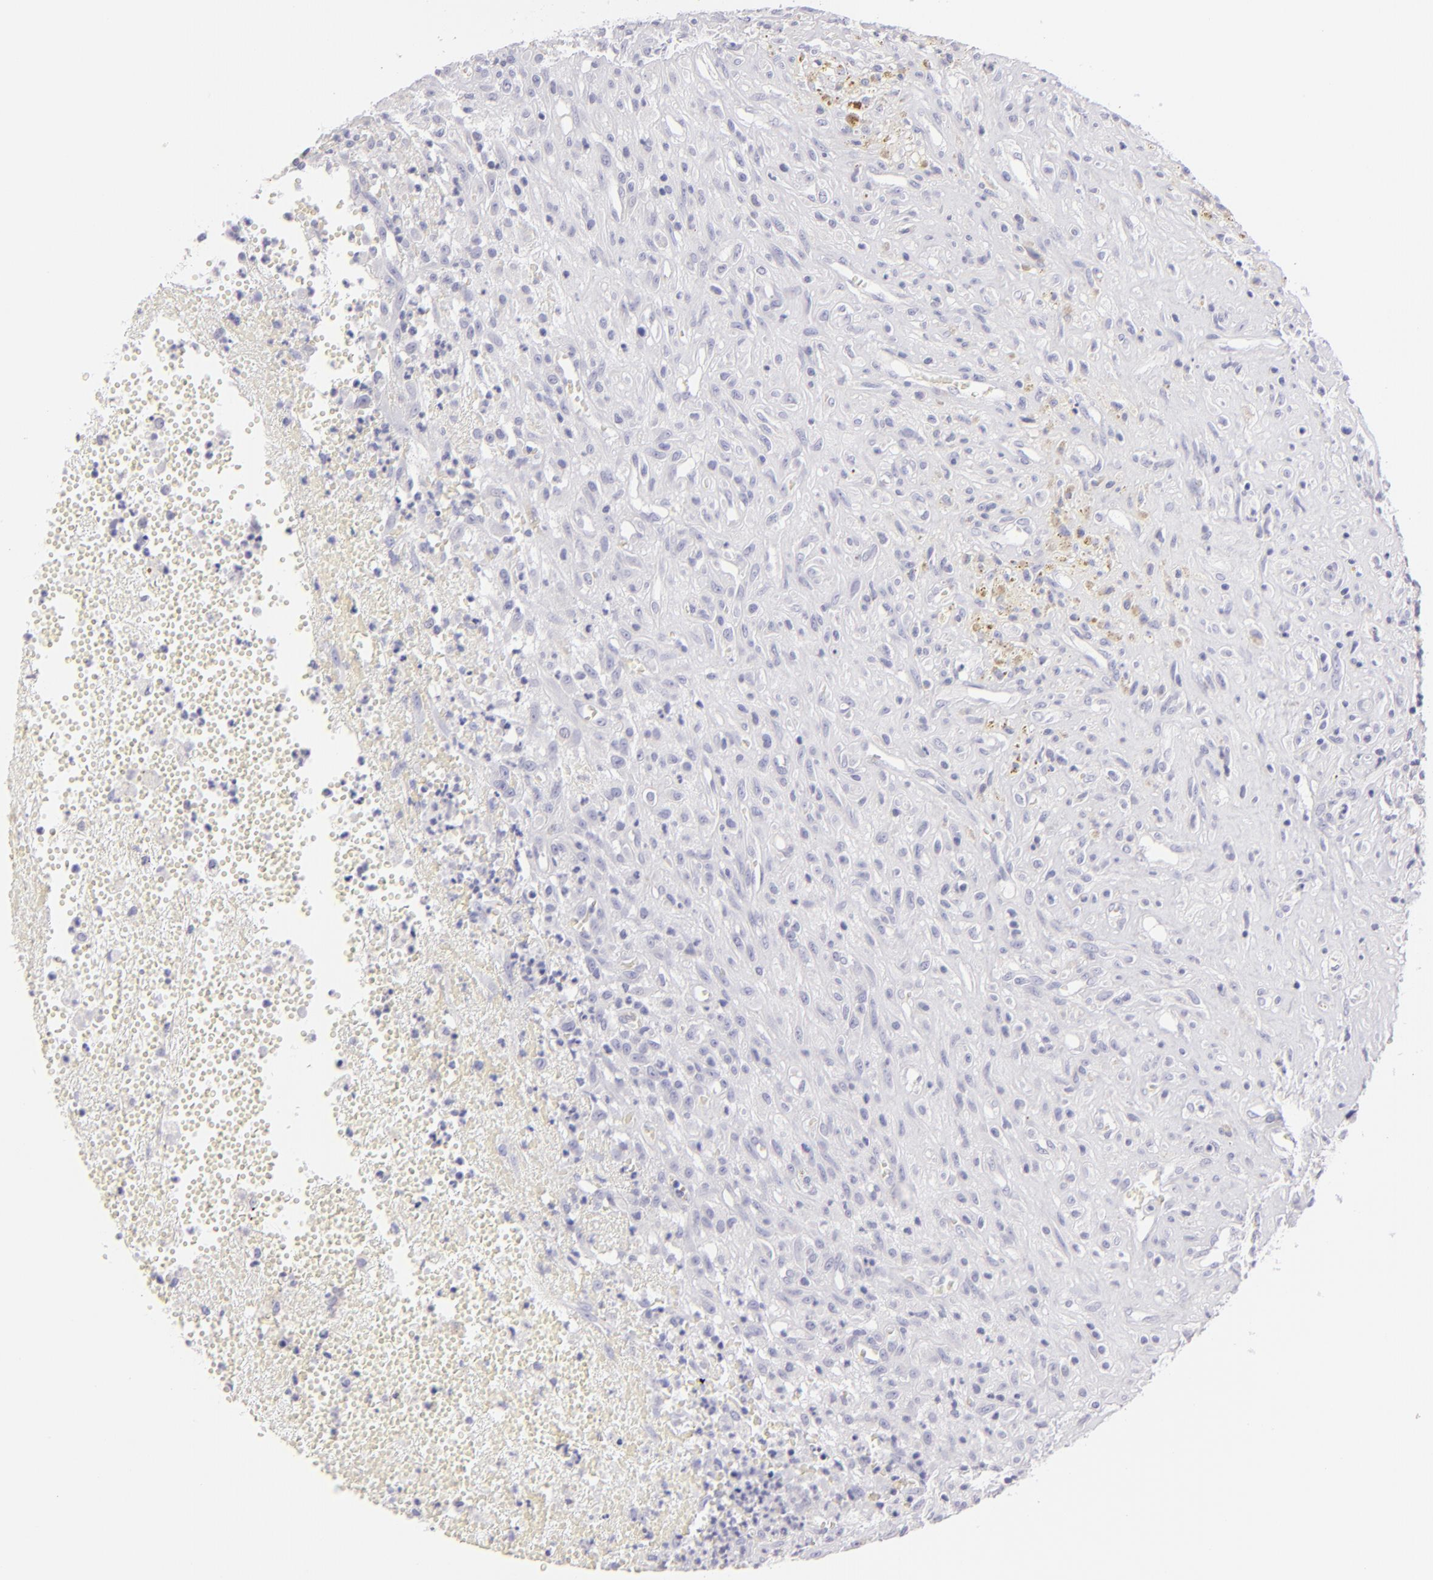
{"staining": {"intensity": "negative", "quantity": "none", "location": "none"}, "tissue": "glioma", "cell_type": "Tumor cells", "image_type": "cancer", "snomed": [{"axis": "morphology", "description": "Glioma, malignant, High grade"}, {"axis": "topography", "description": "Brain"}], "caption": "DAB immunohistochemical staining of human glioma demonstrates no significant staining in tumor cells.", "gene": "CLDN4", "patient": {"sex": "male", "age": 66}}